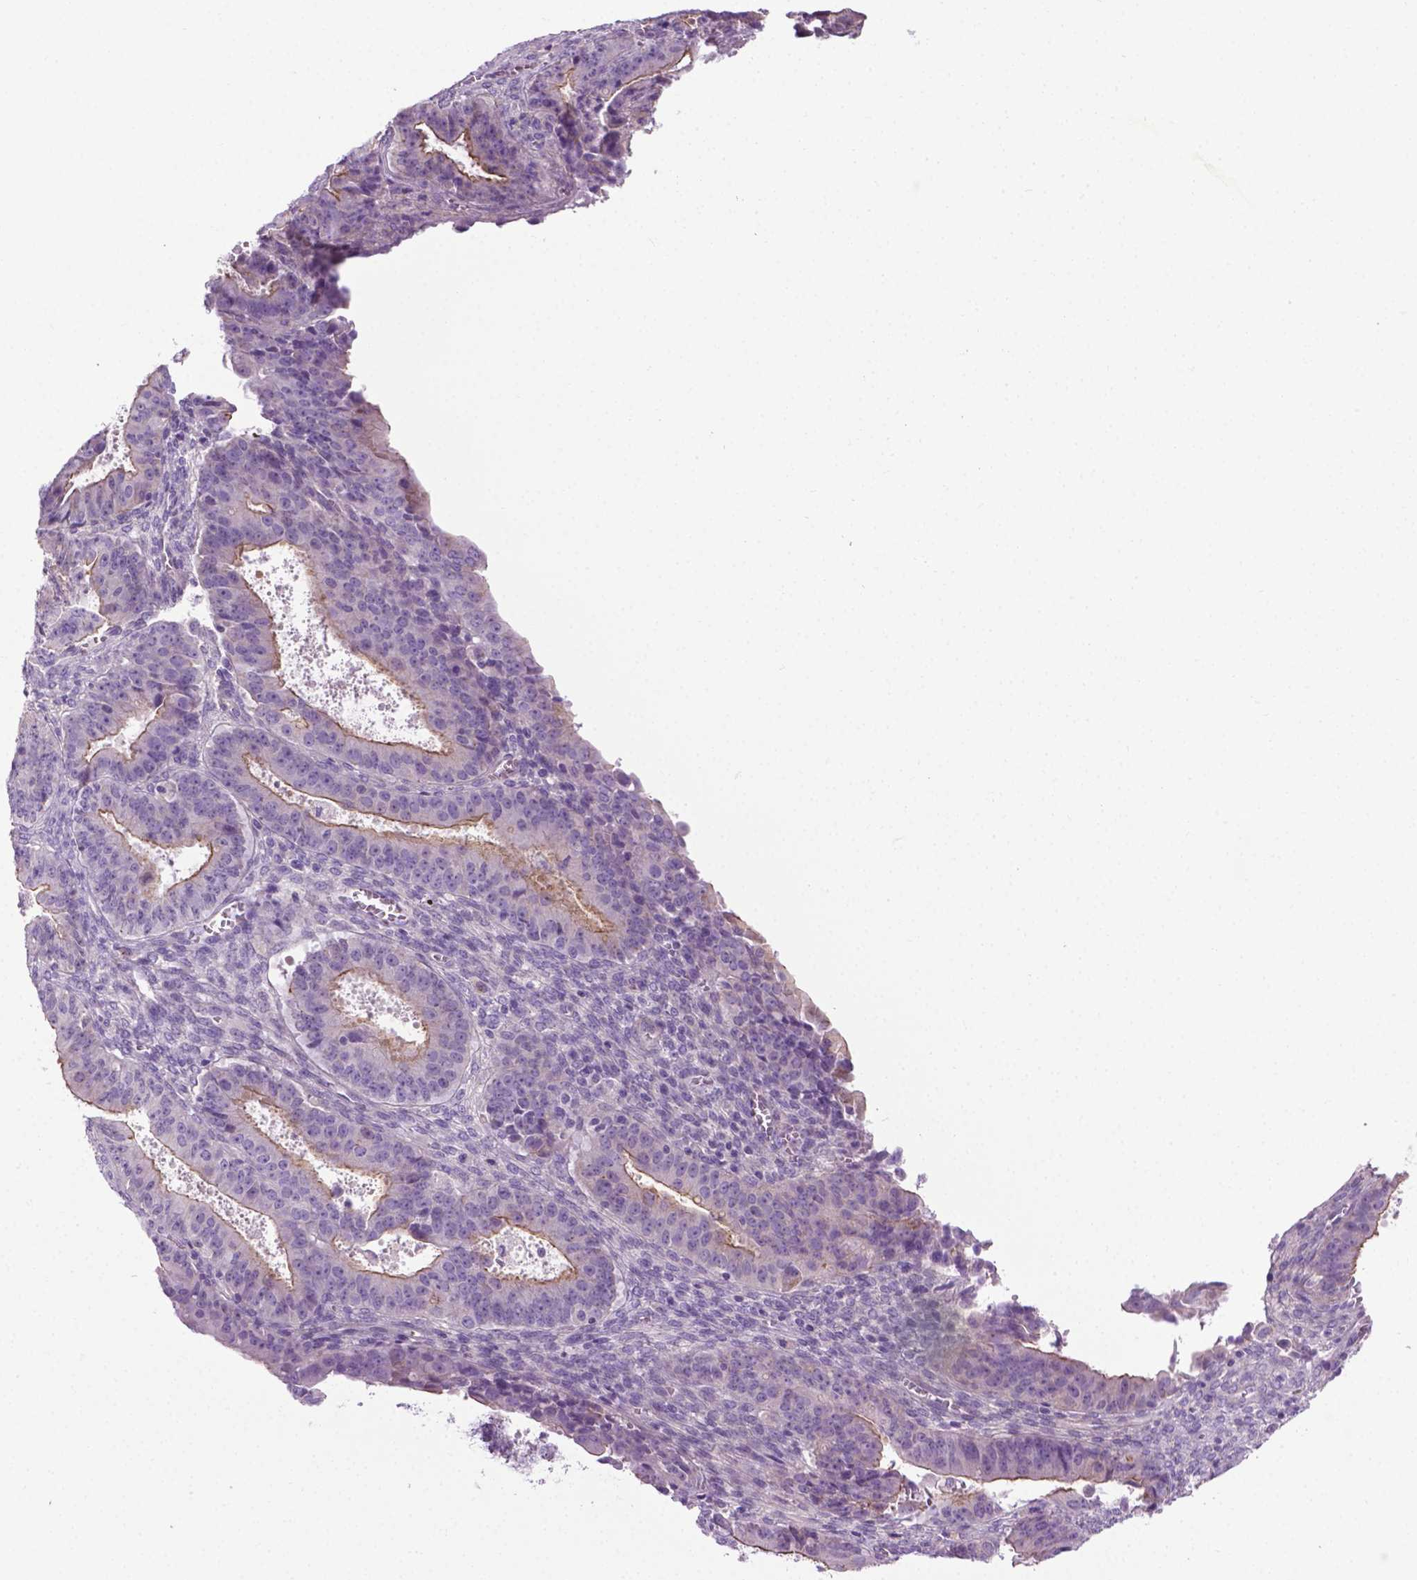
{"staining": {"intensity": "weak", "quantity": "25%-75%", "location": "cytoplasmic/membranous"}, "tissue": "ovarian cancer", "cell_type": "Tumor cells", "image_type": "cancer", "snomed": [{"axis": "morphology", "description": "Carcinoma, endometroid"}, {"axis": "topography", "description": "Ovary"}], "caption": "Immunohistochemical staining of ovarian endometroid carcinoma reveals weak cytoplasmic/membranous protein positivity in approximately 25%-75% of tumor cells.", "gene": "SPECC1L", "patient": {"sex": "female", "age": 42}}